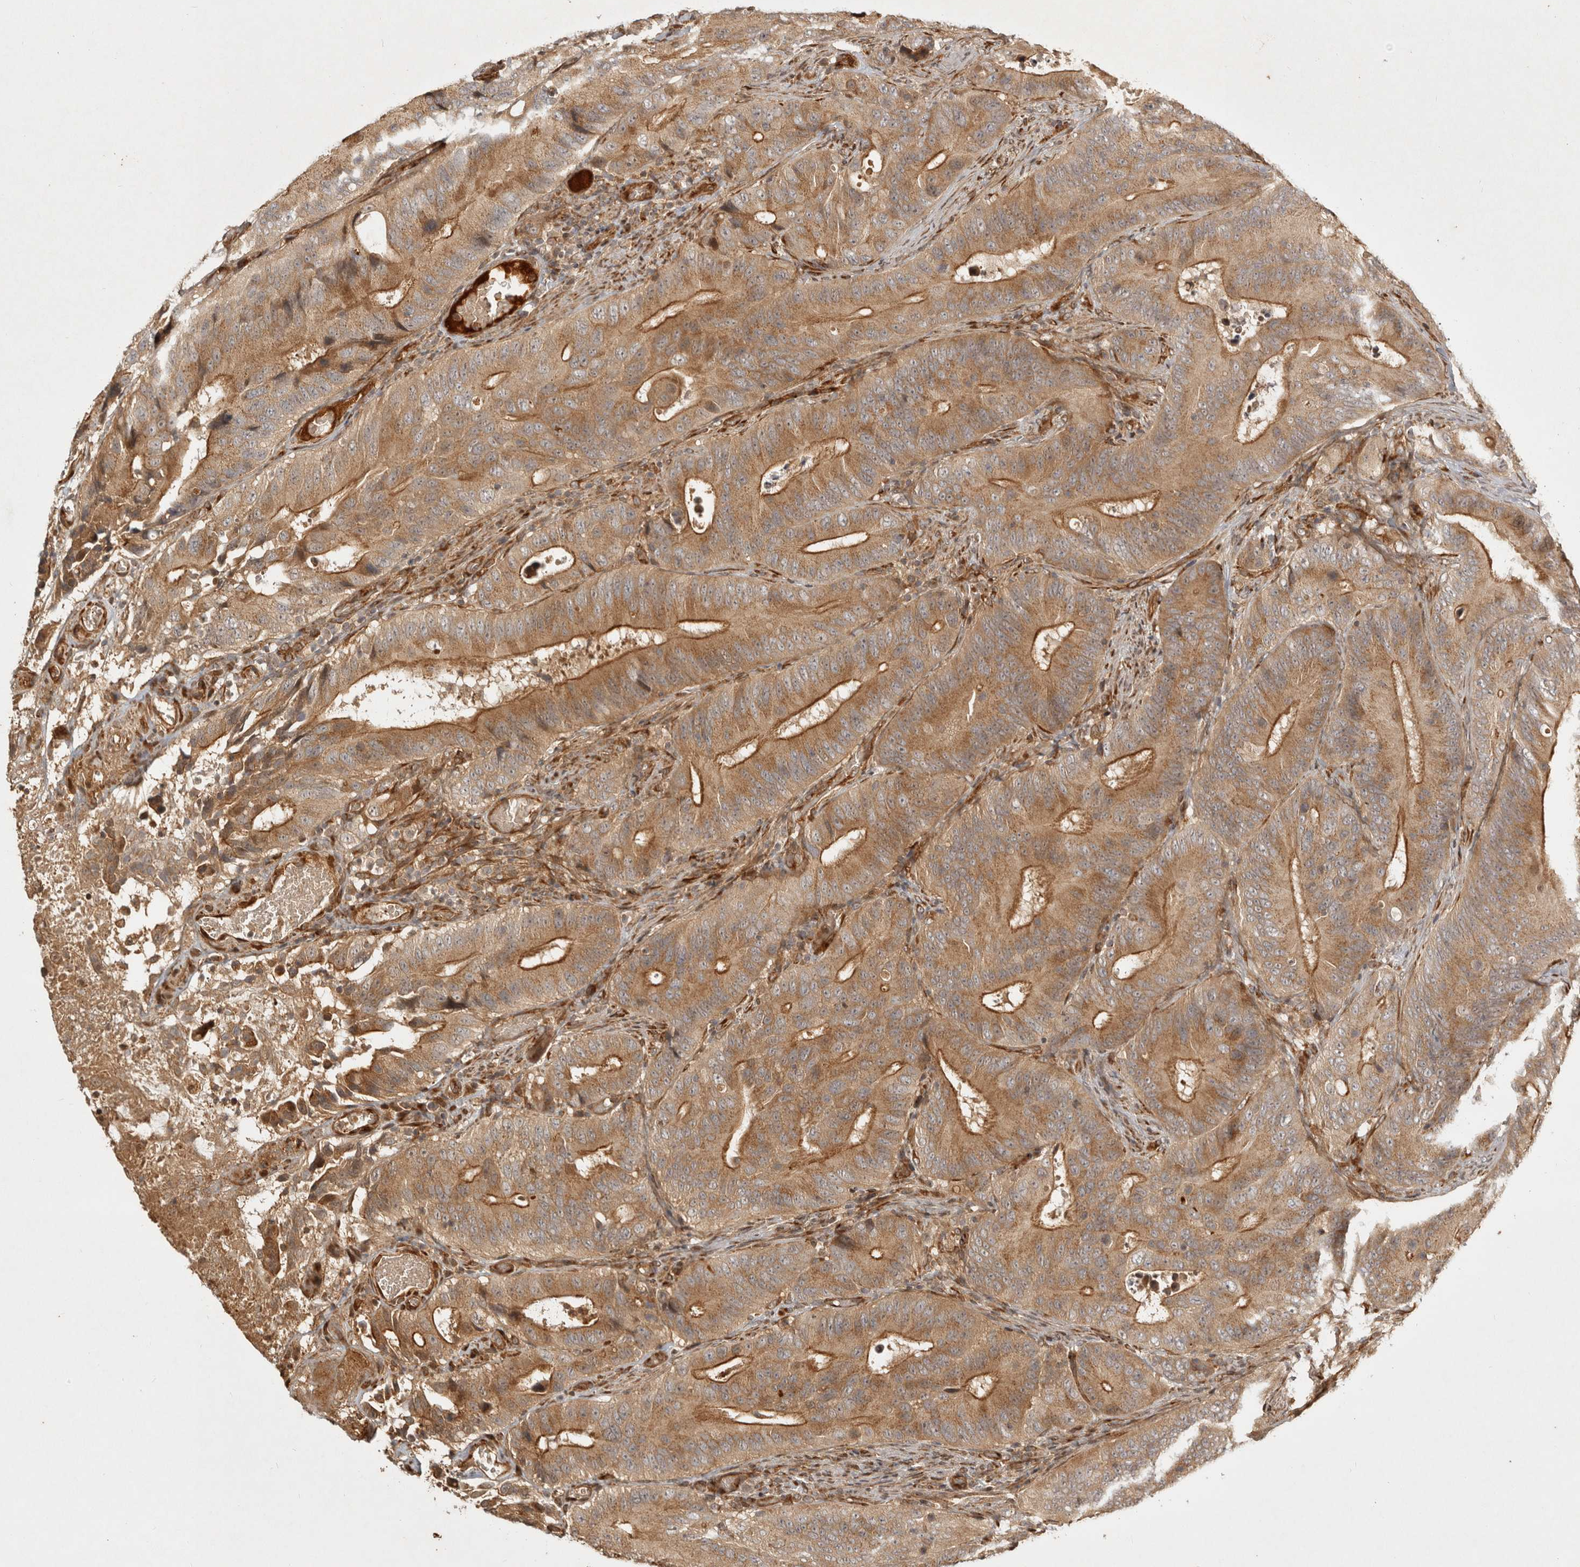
{"staining": {"intensity": "moderate", "quantity": "25%-75%", "location": "cytoplasmic/membranous"}, "tissue": "colorectal cancer", "cell_type": "Tumor cells", "image_type": "cancer", "snomed": [{"axis": "morphology", "description": "Adenocarcinoma, NOS"}, {"axis": "topography", "description": "Colon"}], "caption": "Tumor cells exhibit medium levels of moderate cytoplasmic/membranous positivity in approximately 25%-75% of cells in colorectal cancer (adenocarcinoma).", "gene": "CAMSAP2", "patient": {"sex": "male", "age": 83}}